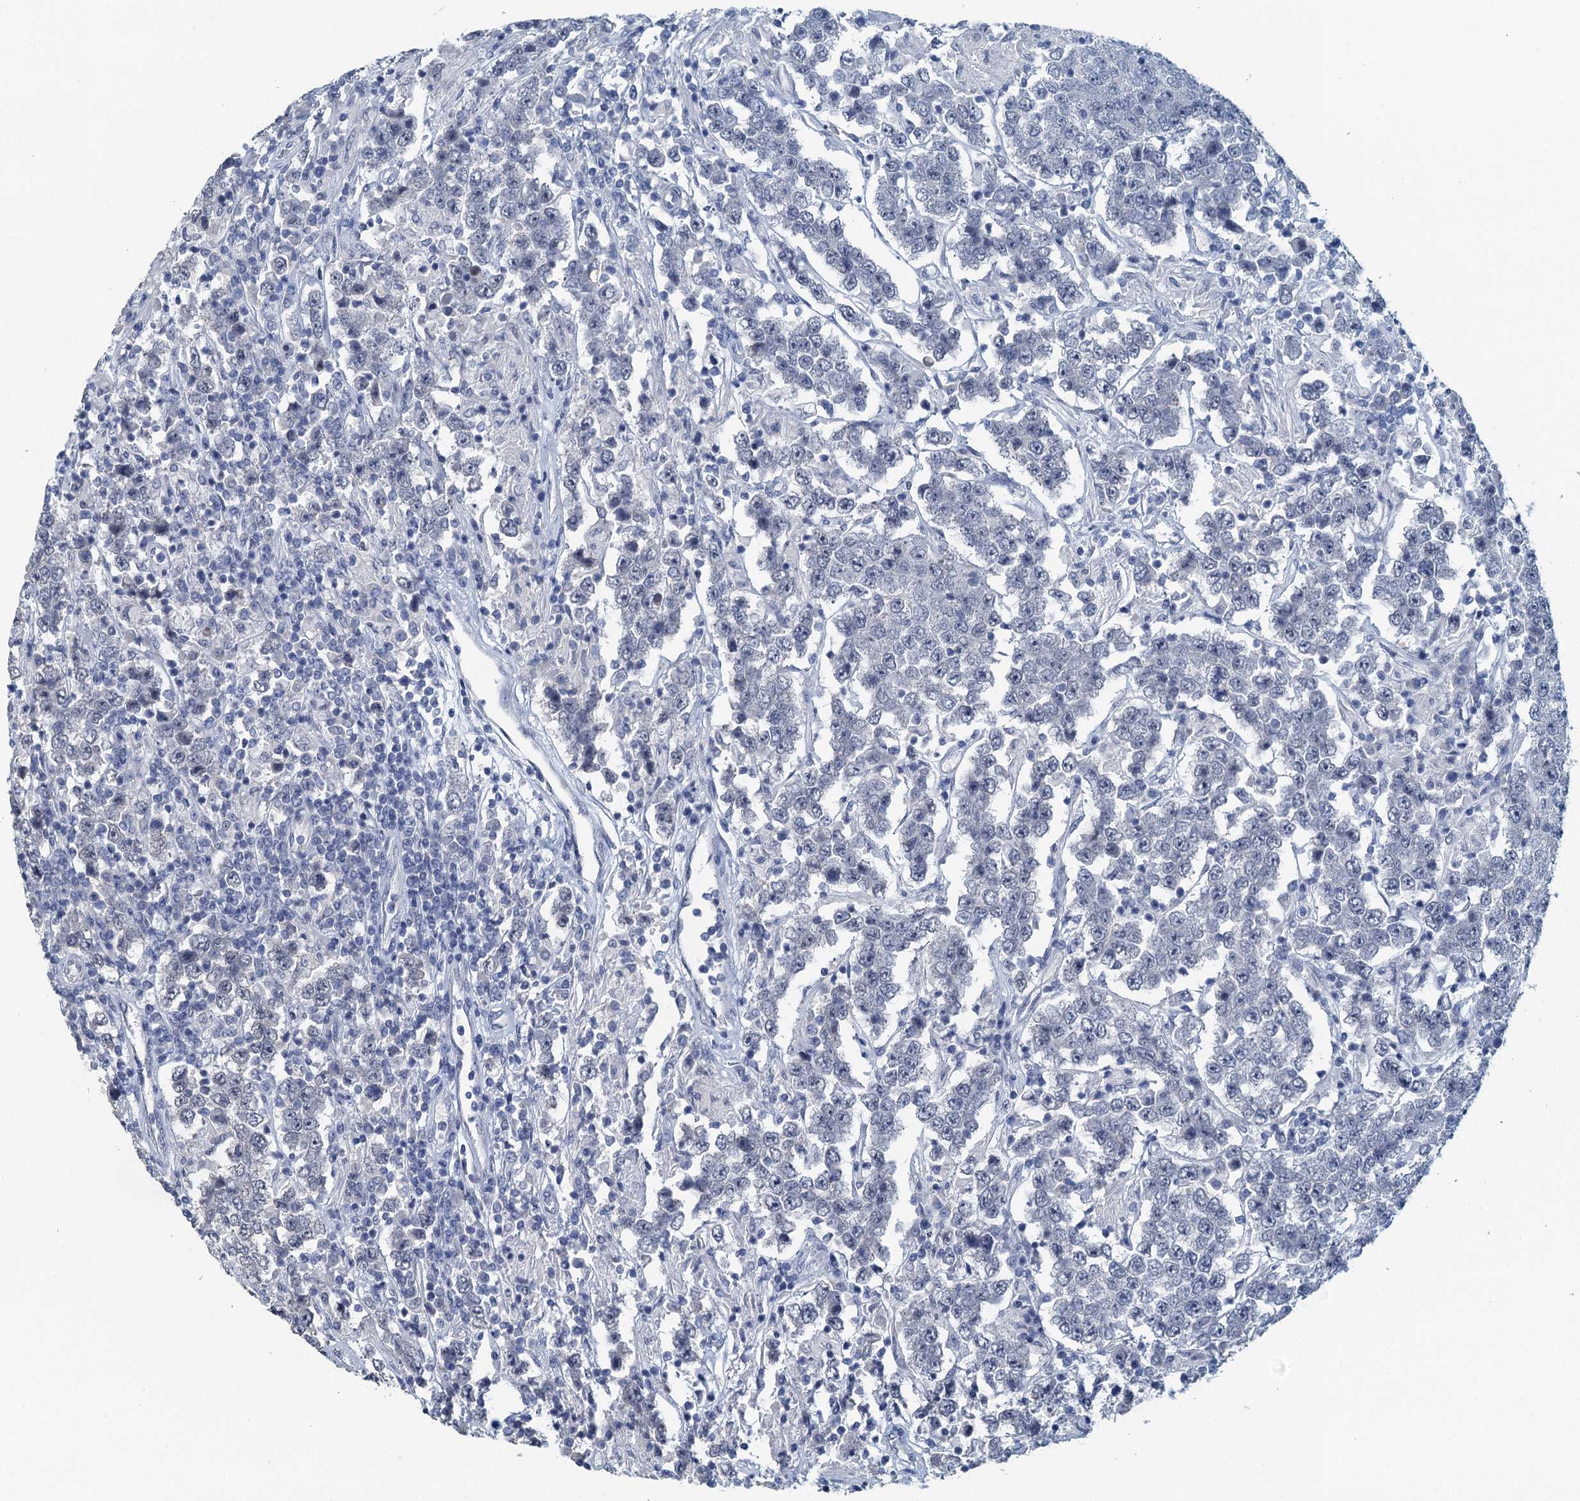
{"staining": {"intensity": "negative", "quantity": "none", "location": "none"}, "tissue": "testis cancer", "cell_type": "Tumor cells", "image_type": "cancer", "snomed": [{"axis": "morphology", "description": "Normal tissue, NOS"}, {"axis": "morphology", "description": "Urothelial carcinoma, High grade"}, {"axis": "morphology", "description": "Seminoma, NOS"}, {"axis": "morphology", "description": "Carcinoma, Embryonal, NOS"}, {"axis": "topography", "description": "Urinary bladder"}, {"axis": "topography", "description": "Testis"}], "caption": "Testis cancer stained for a protein using IHC demonstrates no positivity tumor cells.", "gene": "TTLL9", "patient": {"sex": "male", "age": 41}}